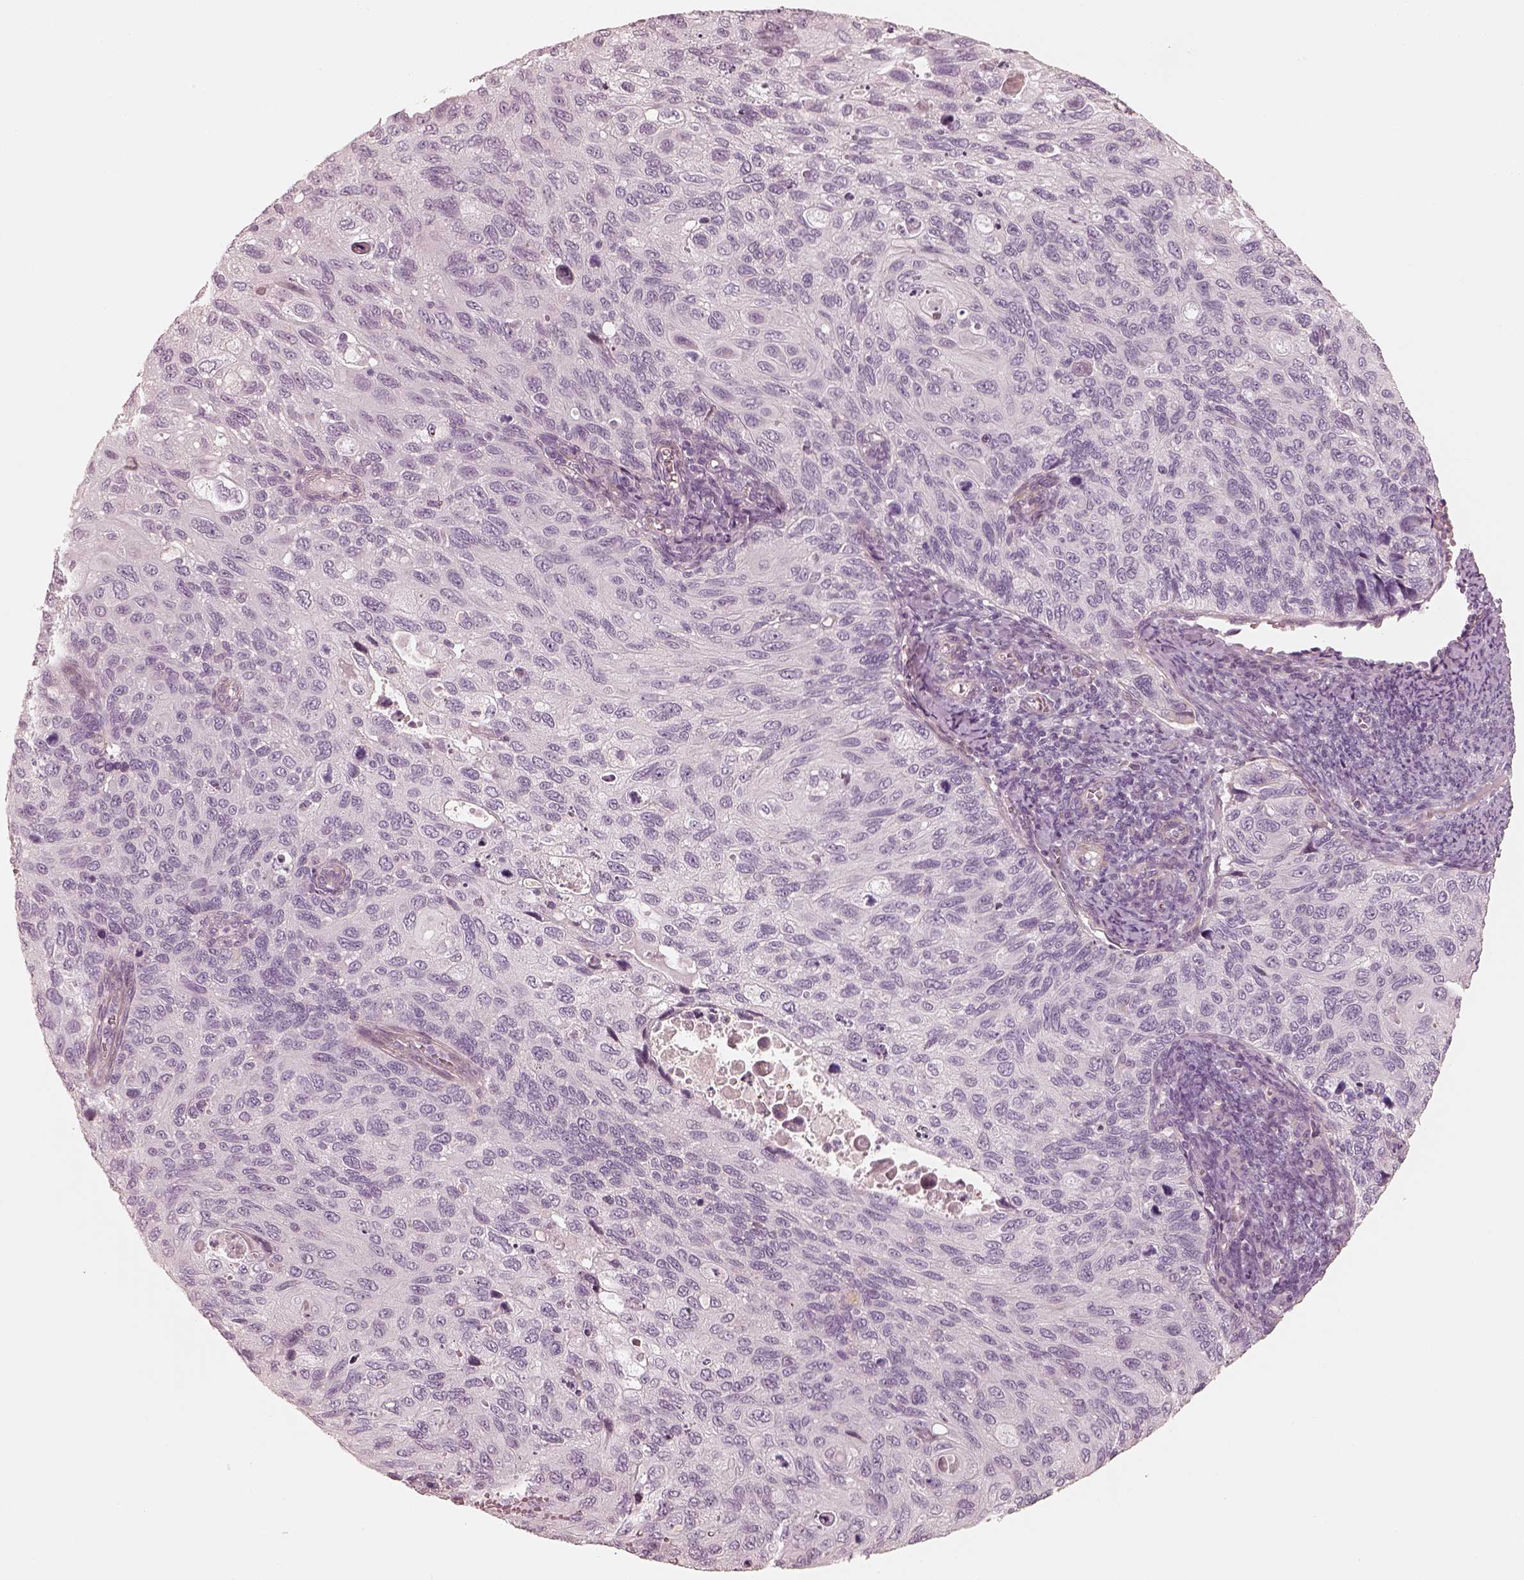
{"staining": {"intensity": "negative", "quantity": "none", "location": "none"}, "tissue": "cervical cancer", "cell_type": "Tumor cells", "image_type": "cancer", "snomed": [{"axis": "morphology", "description": "Squamous cell carcinoma, NOS"}, {"axis": "topography", "description": "Cervix"}], "caption": "This is an immunohistochemistry (IHC) histopathology image of human squamous cell carcinoma (cervical). There is no staining in tumor cells.", "gene": "SPATA24", "patient": {"sex": "female", "age": 70}}